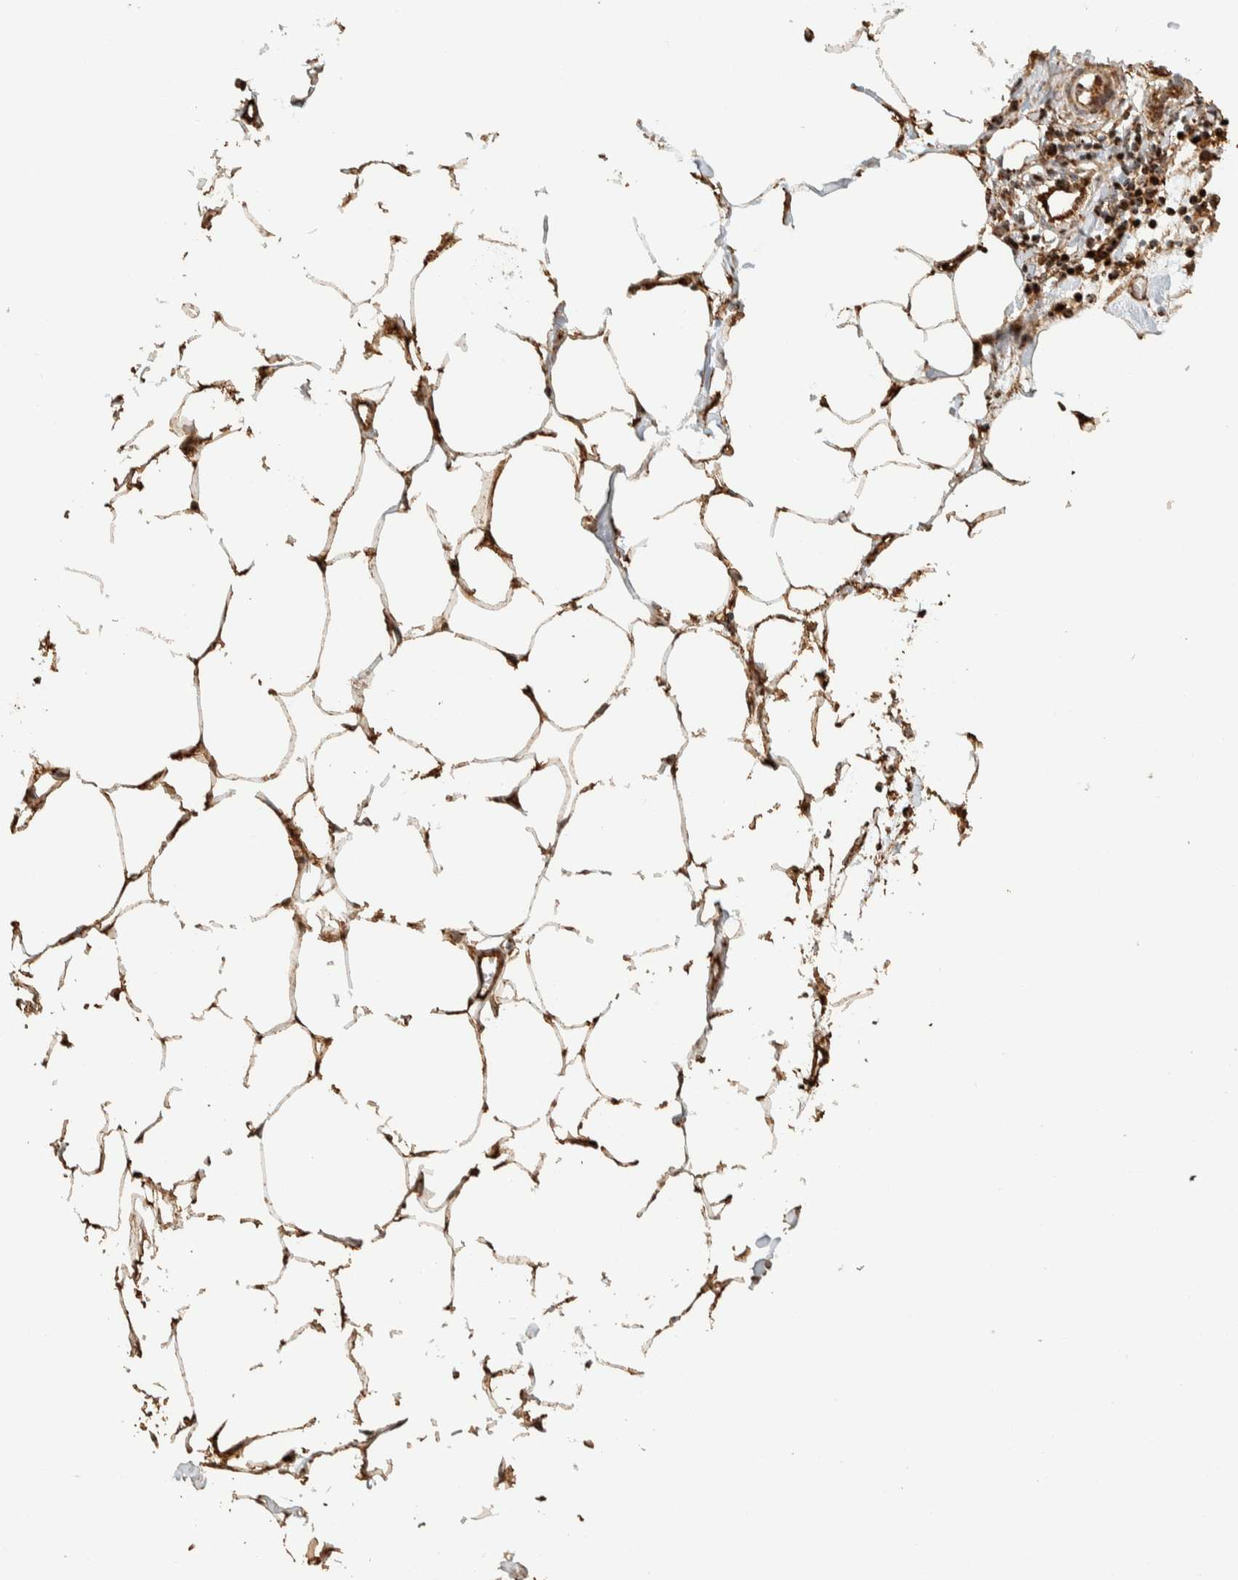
{"staining": {"intensity": "moderate", "quantity": ">75%", "location": "cytoplasmic/membranous"}, "tissue": "adipose tissue", "cell_type": "Adipocytes", "image_type": "normal", "snomed": [{"axis": "morphology", "description": "Normal tissue, NOS"}, {"axis": "morphology", "description": "Adenocarcinoma, NOS"}, {"axis": "topography", "description": "Colon"}, {"axis": "topography", "description": "Peripheral nerve tissue"}], "caption": "Adipose tissue stained with immunohistochemistry (IHC) shows moderate cytoplasmic/membranous expression in approximately >75% of adipocytes.", "gene": "KIF9", "patient": {"sex": "male", "age": 14}}